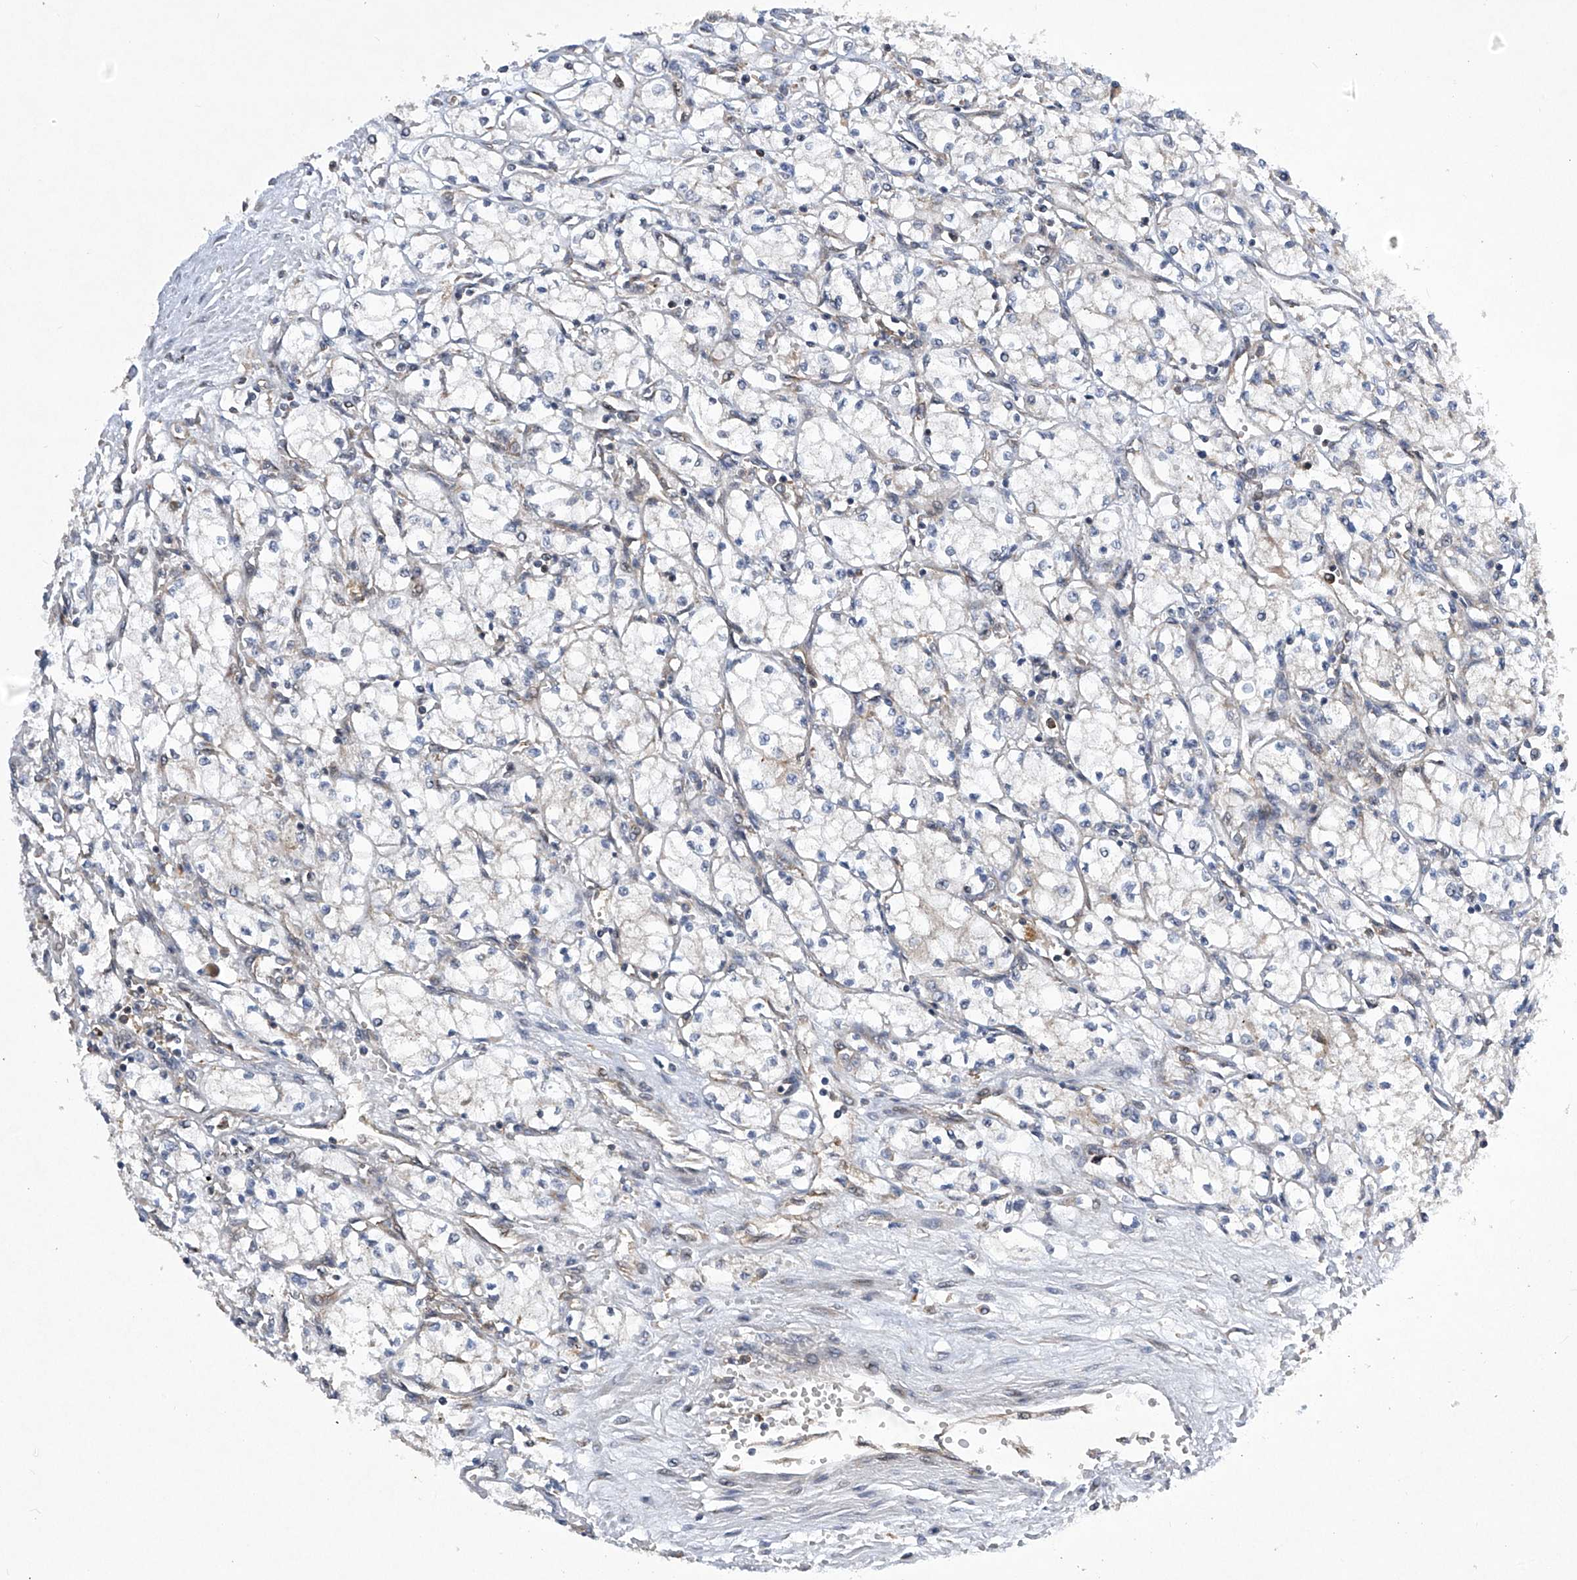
{"staining": {"intensity": "negative", "quantity": "none", "location": "none"}, "tissue": "renal cancer", "cell_type": "Tumor cells", "image_type": "cancer", "snomed": [{"axis": "morphology", "description": "Normal tissue, NOS"}, {"axis": "morphology", "description": "Adenocarcinoma, NOS"}, {"axis": "topography", "description": "Kidney"}], "caption": "The histopathology image demonstrates no staining of tumor cells in renal adenocarcinoma.", "gene": "CISH", "patient": {"sex": "male", "age": 59}}